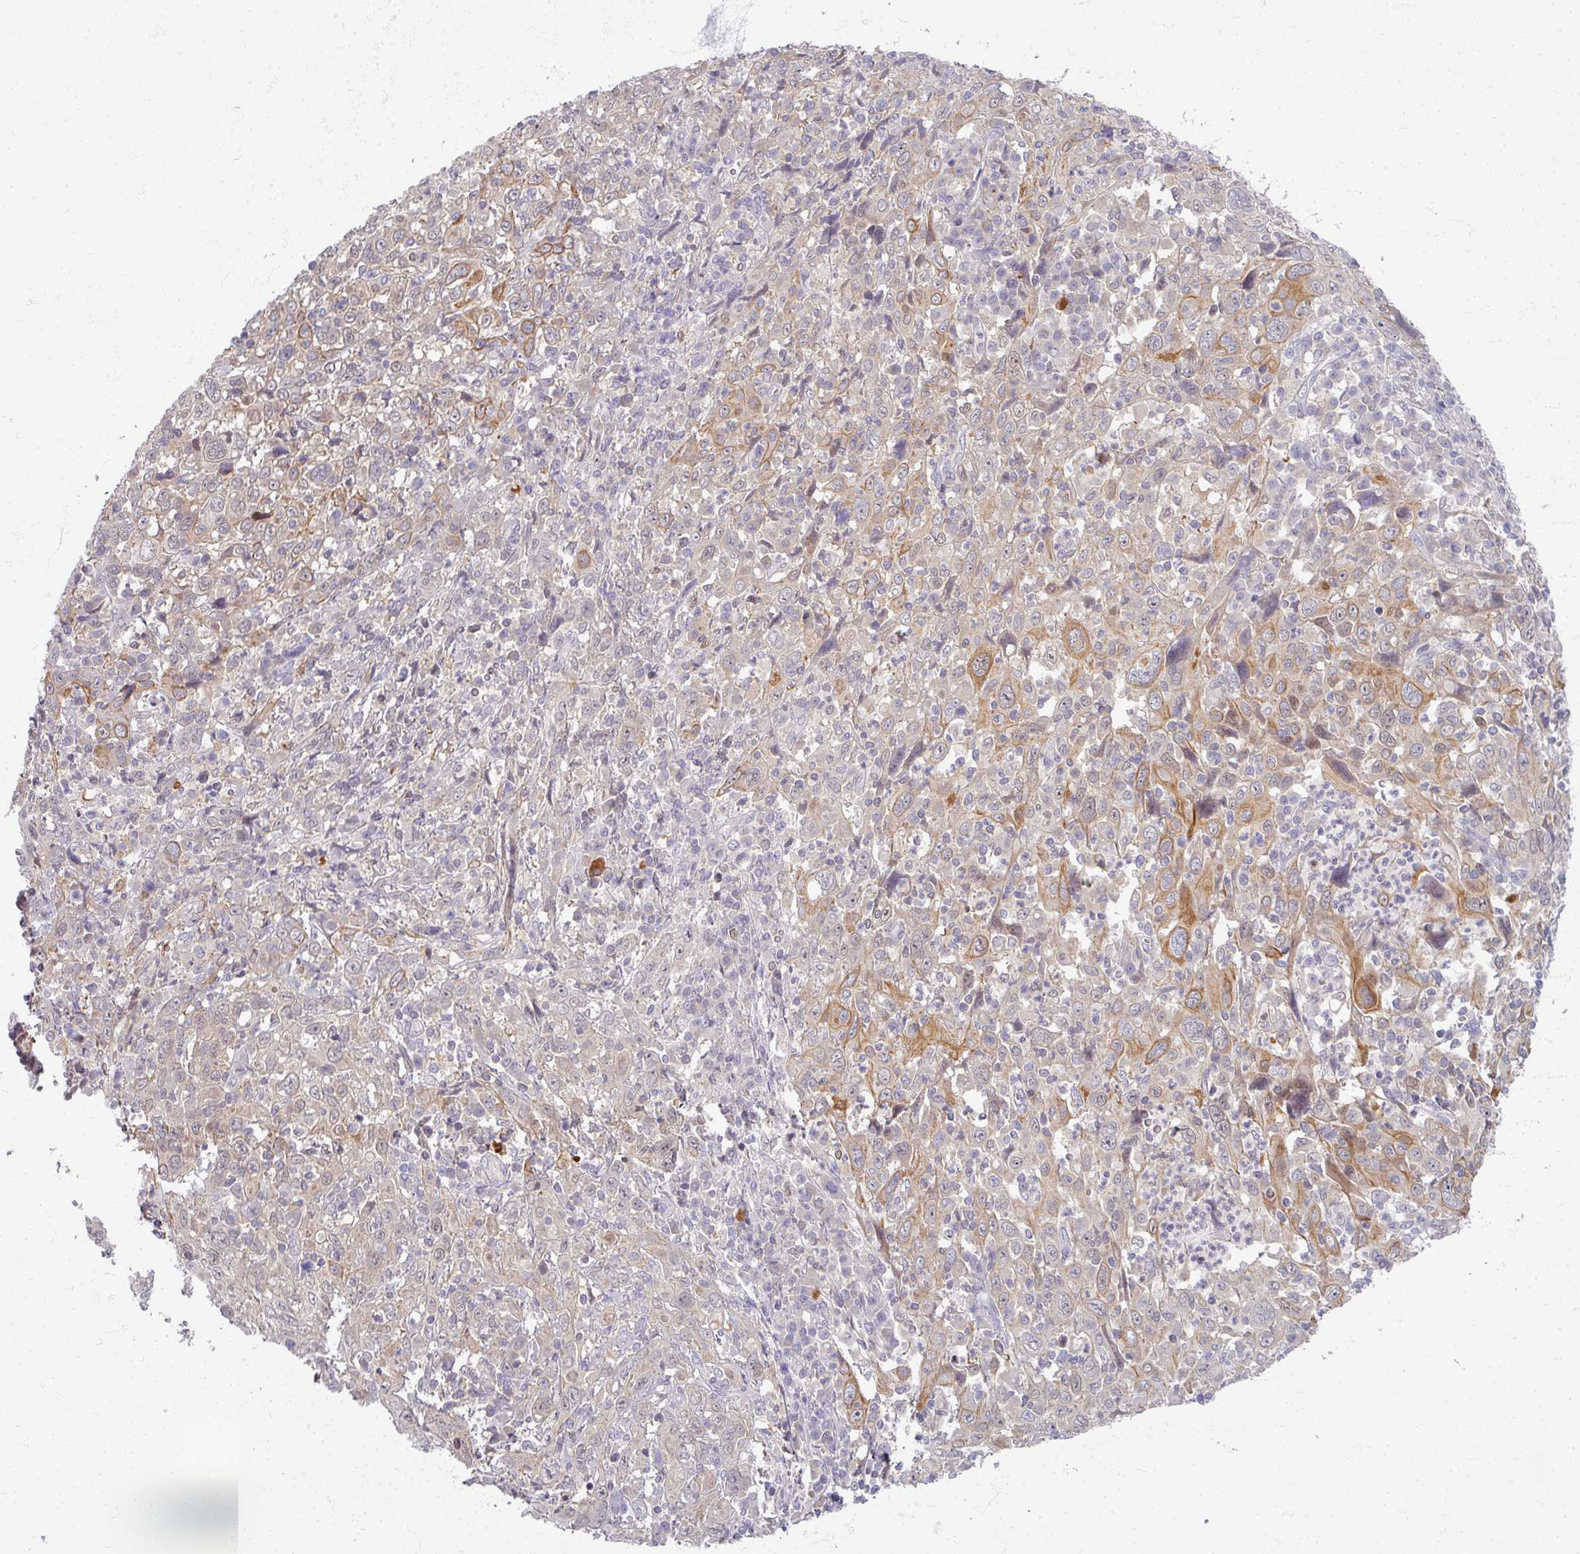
{"staining": {"intensity": "moderate", "quantity": "25%-75%", "location": "cytoplasmic/membranous"}, "tissue": "cervical cancer", "cell_type": "Tumor cells", "image_type": "cancer", "snomed": [{"axis": "morphology", "description": "Squamous cell carcinoma, NOS"}, {"axis": "topography", "description": "Cervix"}], "caption": "A photomicrograph of human squamous cell carcinoma (cervical) stained for a protein demonstrates moderate cytoplasmic/membranous brown staining in tumor cells. (brown staining indicates protein expression, while blue staining denotes nuclei).", "gene": "TTLL7", "patient": {"sex": "female", "age": 46}}